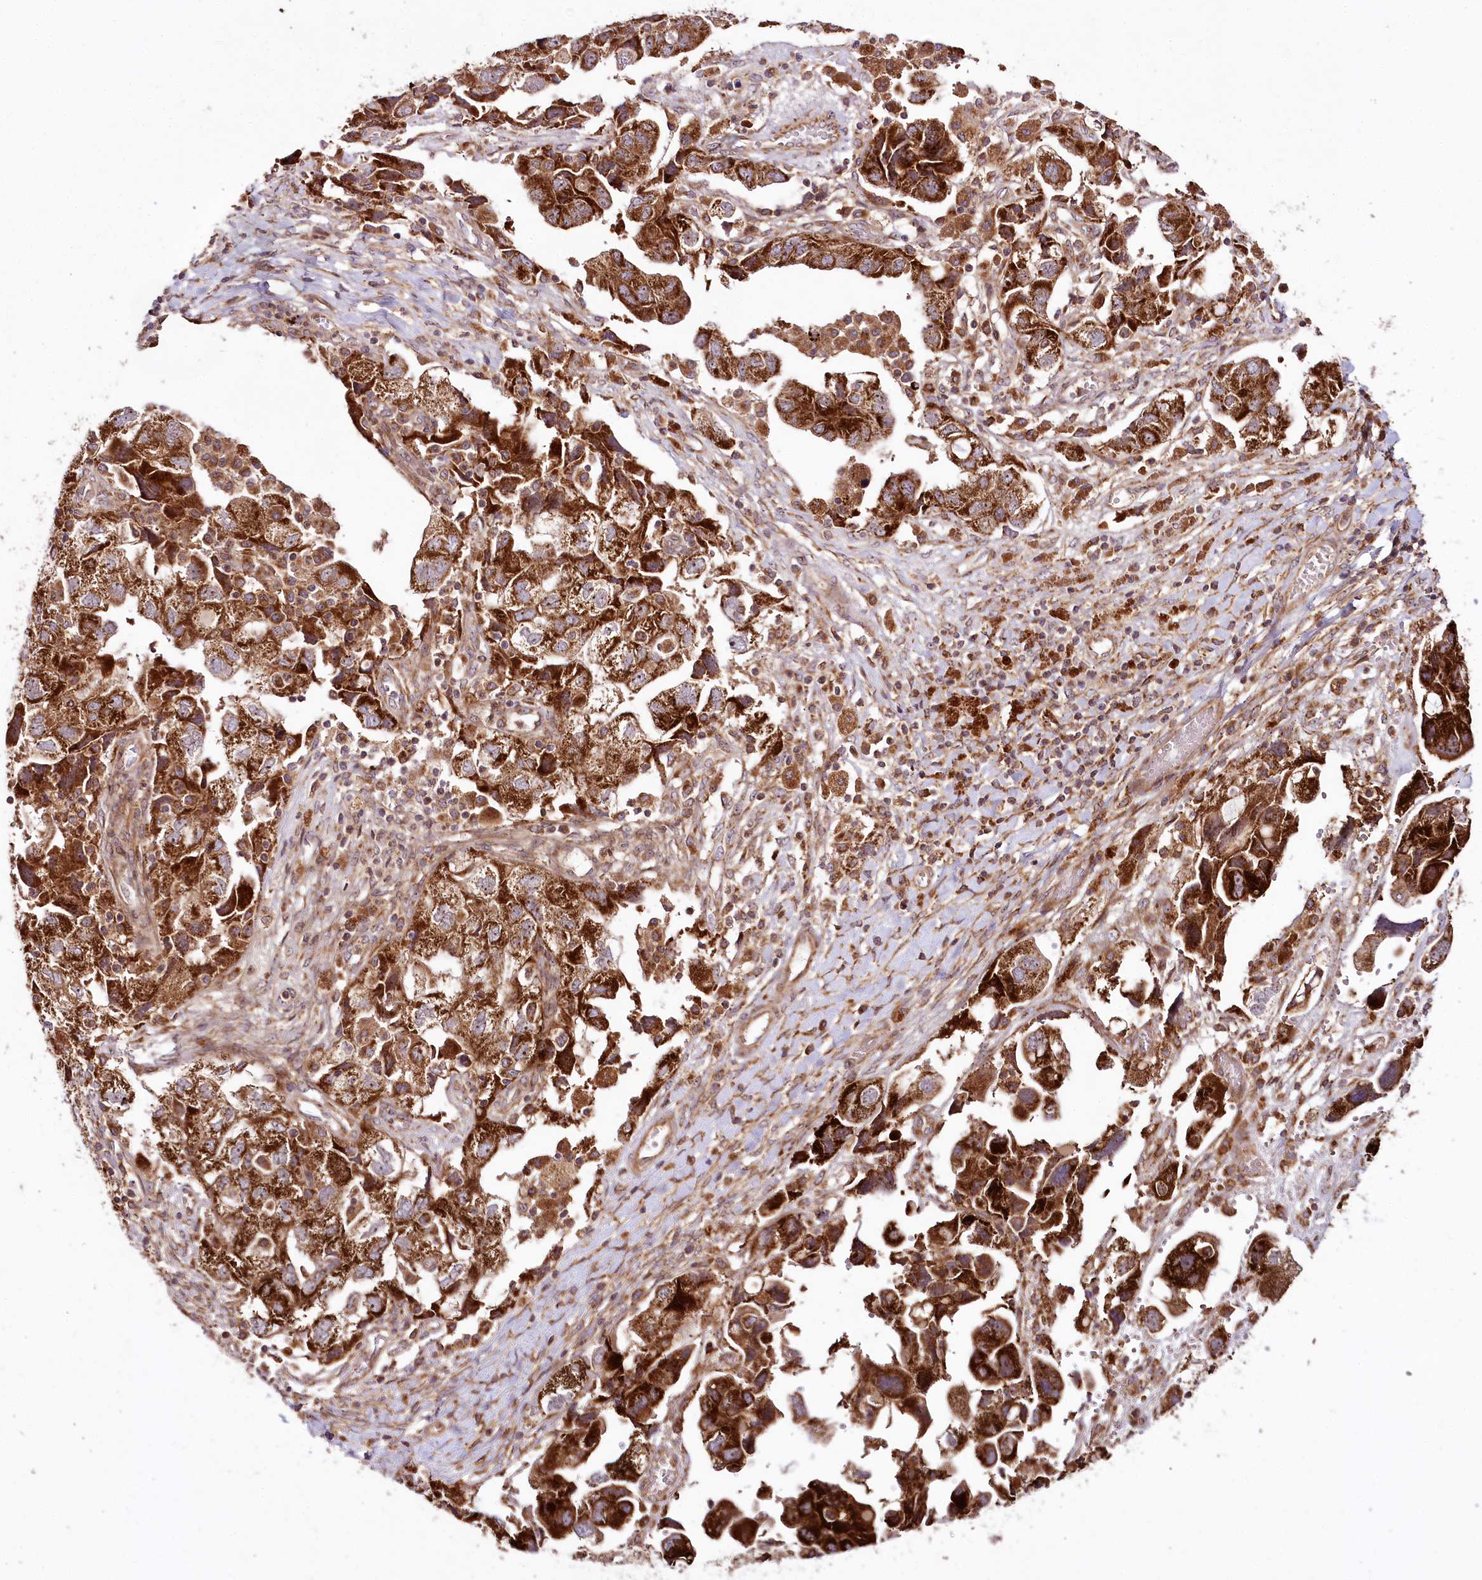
{"staining": {"intensity": "strong", "quantity": ">75%", "location": "cytoplasmic/membranous,nuclear"}, "tissue": "ovarian cancer", "cell_type": "Tumor cells", "image_type": "cancer", "snomed": [{"axis": "morphology", "description": "Carcinoma, NOS"}, {"axis": "morphology", "description": "Cystadenocarcinoma, serous, NOS"}, {"axis": "topography", "description": "Ovary"}], "caption": "The photomicrograph displays a brown stain indicating the presence of a protein in the cytoplasmic/membranous and nuclear of tumor cells in ovarian cancer. Immunohistochemistry (ihc) stains the protein in brown and the nuclei are stained blue.", "gene": "RAB7A", "patient": {"sex": "female", "age": 69}}